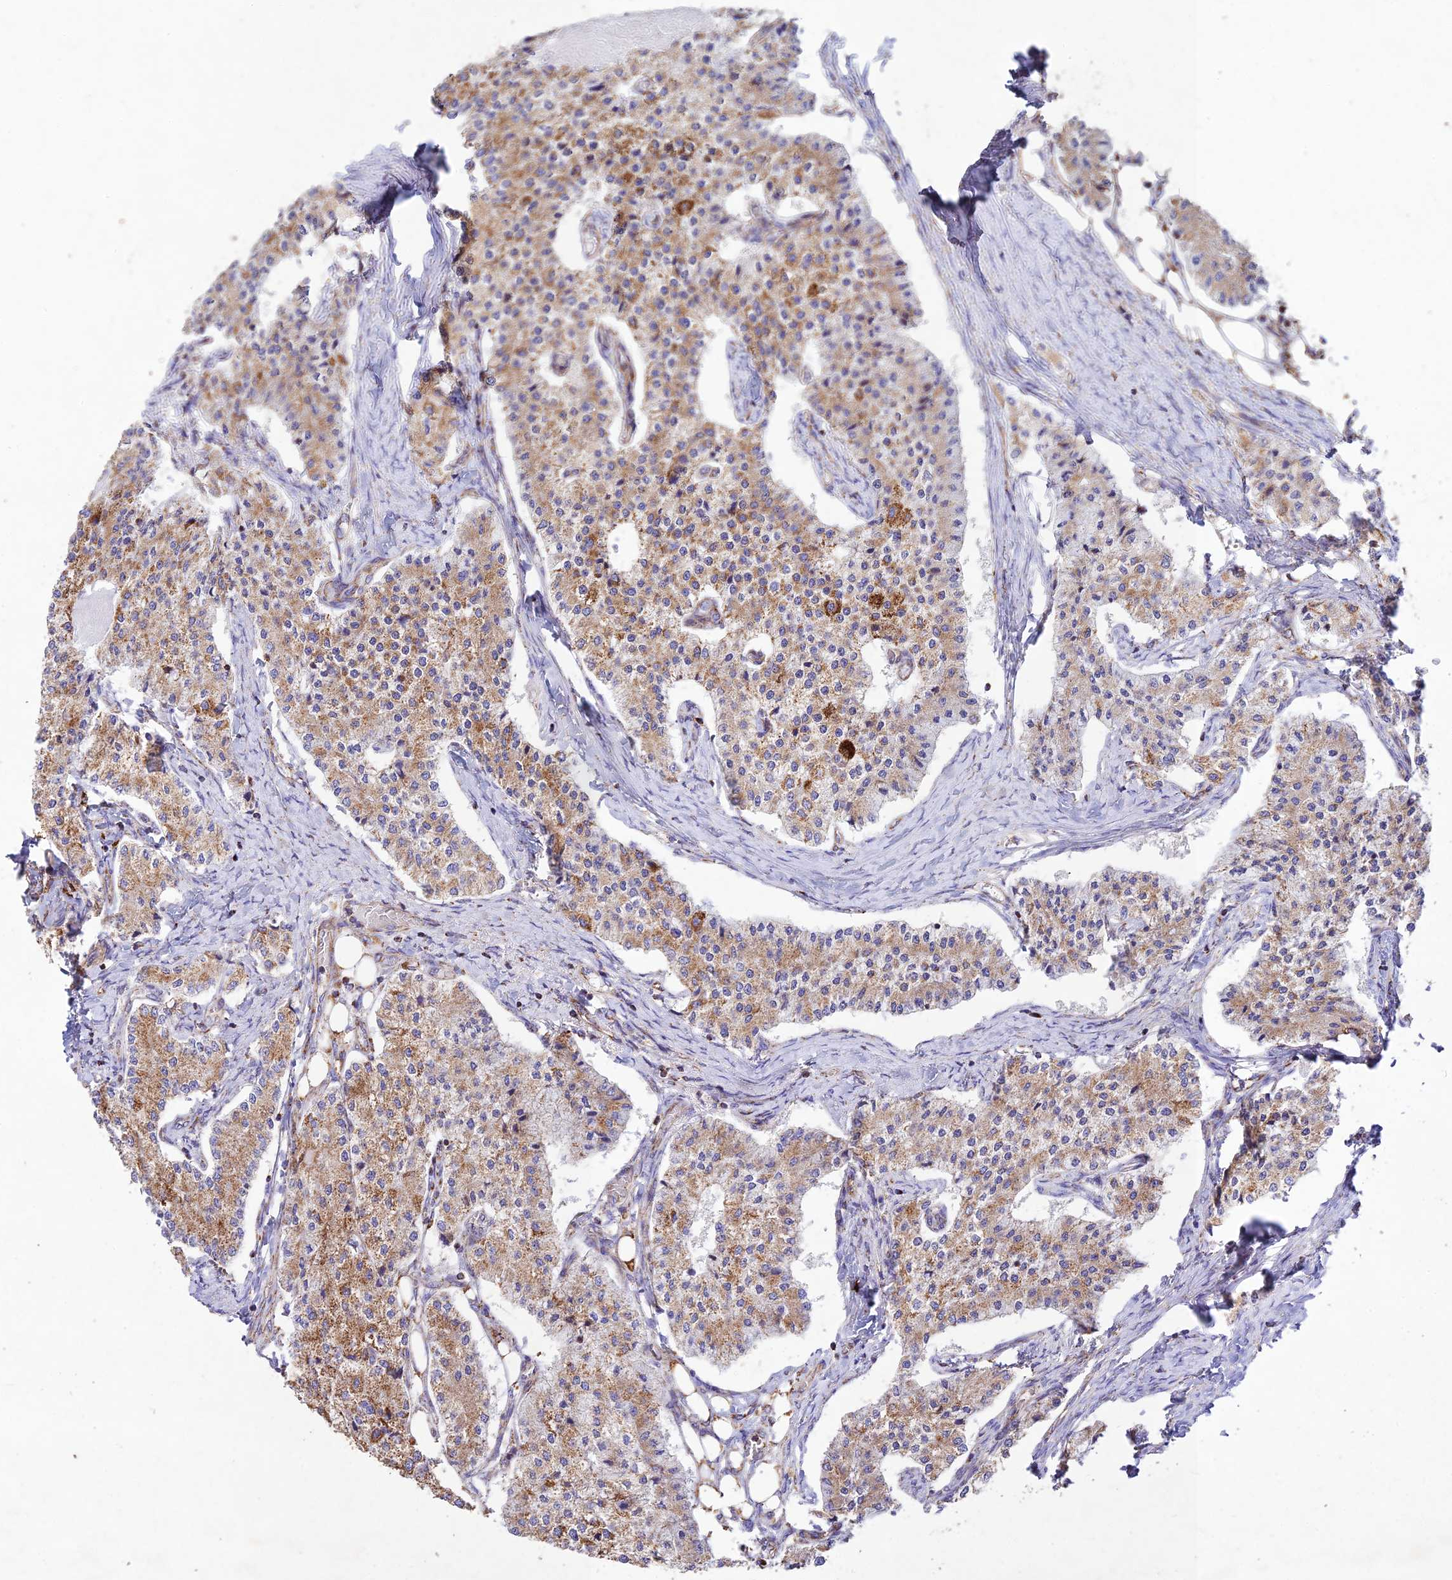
{"staining": {"intensity": "moderate", "quantity": ">75%", "location": "cytoplasmic/membranous"}, "tissue": "carcinoid", "cell_type": "Tumor cells", "image_type": "cancer", "snomed": [{"axis": "morphology", "description": "Carcinoid, malignant, NOS"}, {"axis": "topography", "description": "Colon"}], "caption": "The image reveals immunohistochemical staining of carcinoid. There is moderate cytoplasmic/membranous staining is present in about >75% of tumor cells.", "gene": "KHDC3L", "patient": {"sex": "female", "age": 52}}